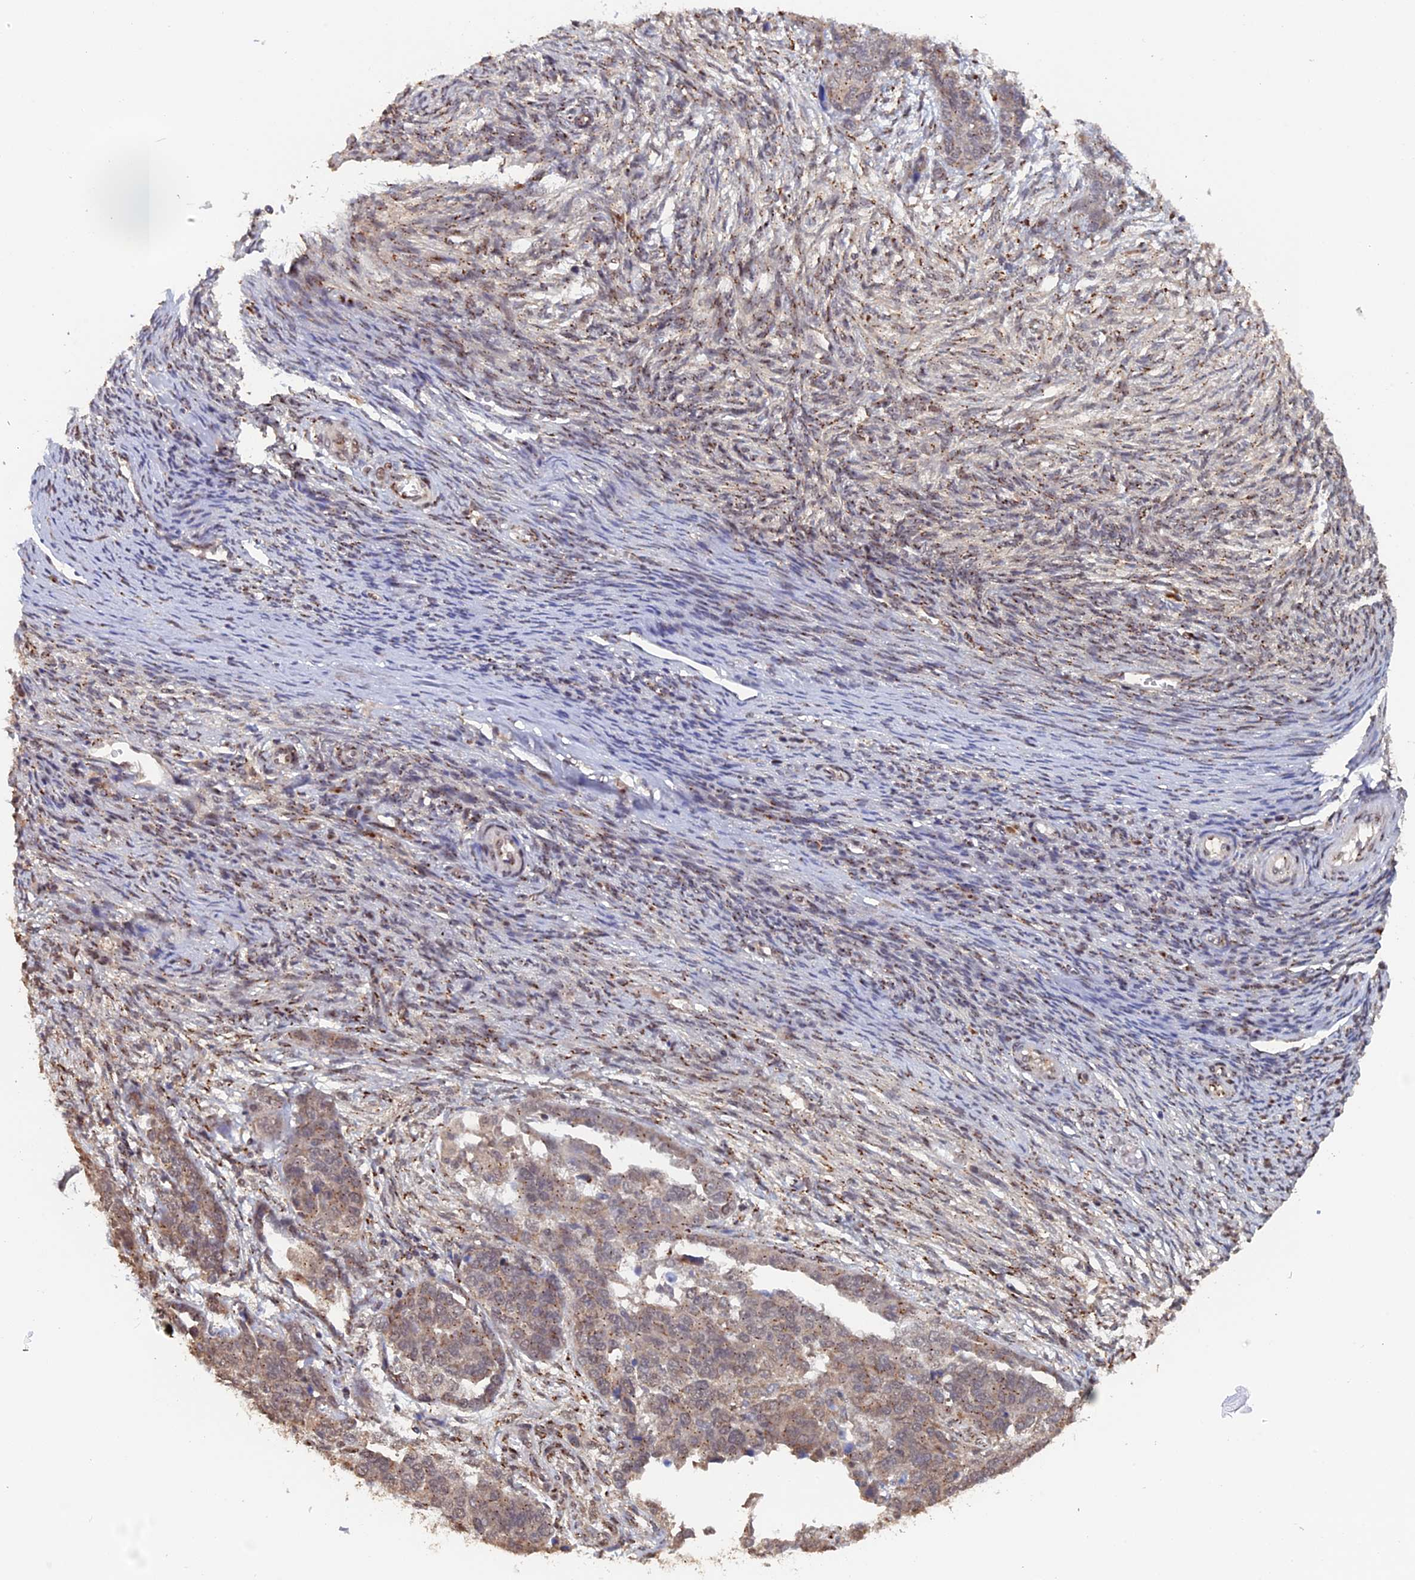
{"staining": {"intensity": "moderate", "quantity": "25%-75%", "location": "cytoplasmic/membranous,nuclear"}, "tissue": "ovarian cancer", "cell_type": "Tumor cells", "image_type": "cancer", "snomed": [{"axis": "morphology", "description": "Cystadenocarcinoma, serous, NOS"}, {"axis": "topography", "description": "Ovary"}], "caption": "An IHC photomicrograph of neoplastic tissue is shown. Protein staining in brown labels moderate cytoplasmic/membranous and nuclear positivity in ovarian serous cystadenocarcinoma within tumor cells.", "gene": "PIGQ", "patient": {"sex": "female", "age": 44}}